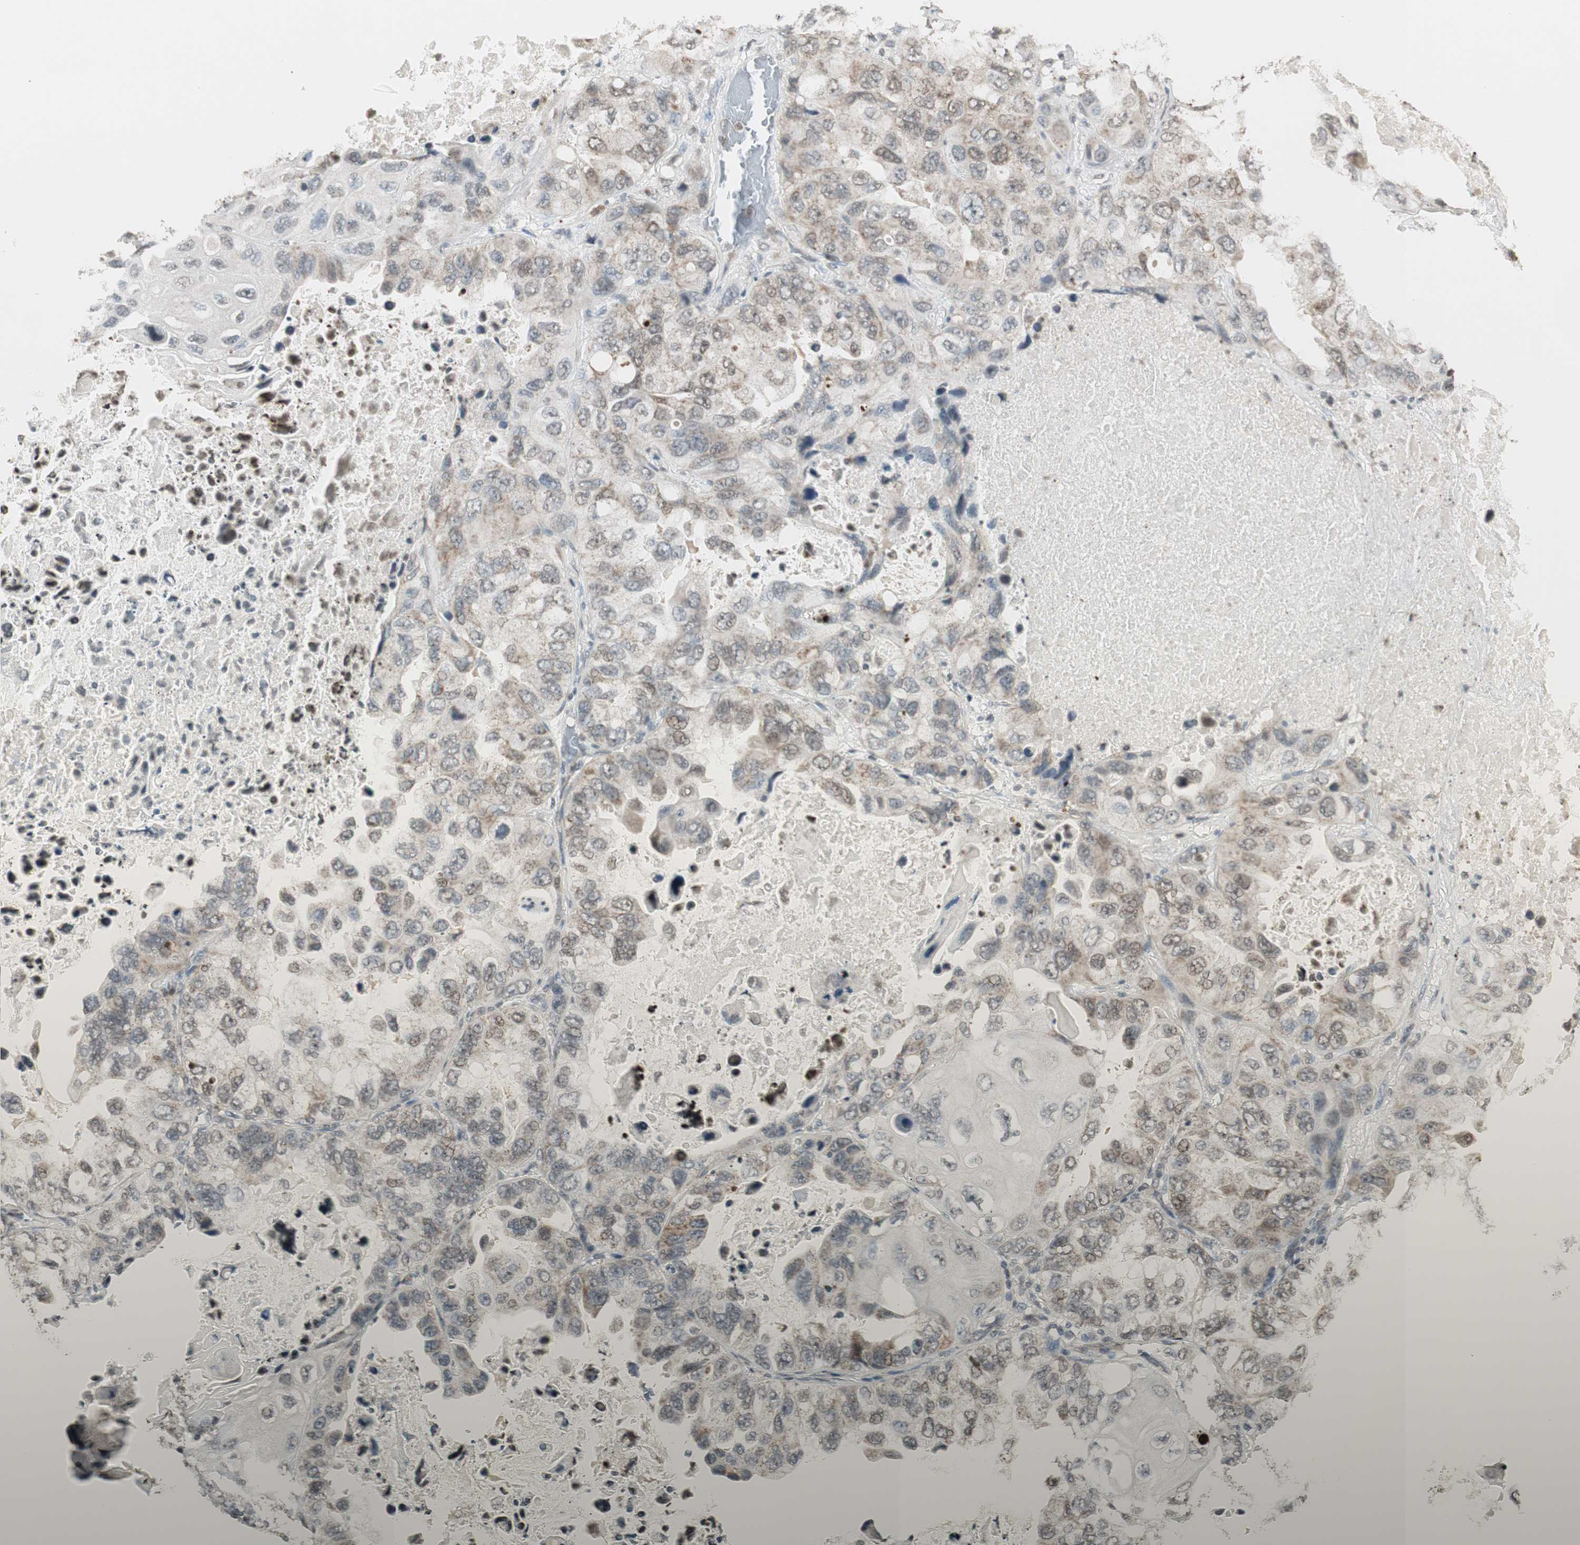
{"staining": {"intensity": "weak", "quantity": "25%-75%", "location": "cytoplasmic/membranous,nuclear"}, "tissue": "lung cancer", "cell_type": "Tumor cells", "image_type": "cancer", "snomed": [{"axis": "morphology", "description": "Squamous cell carcinoma, NOS"}, {"axis": "topography", "description": "Lung"}], "caption": "Tumor cells demonstrate low levels of weak cytoplasmic/membranous and nuclear staining in about 25%-75% of cells in human lung cancer (squamous cell carcinoma).", "gene": "PRELID1", "patient": {"sex": "female", "age": 73}}